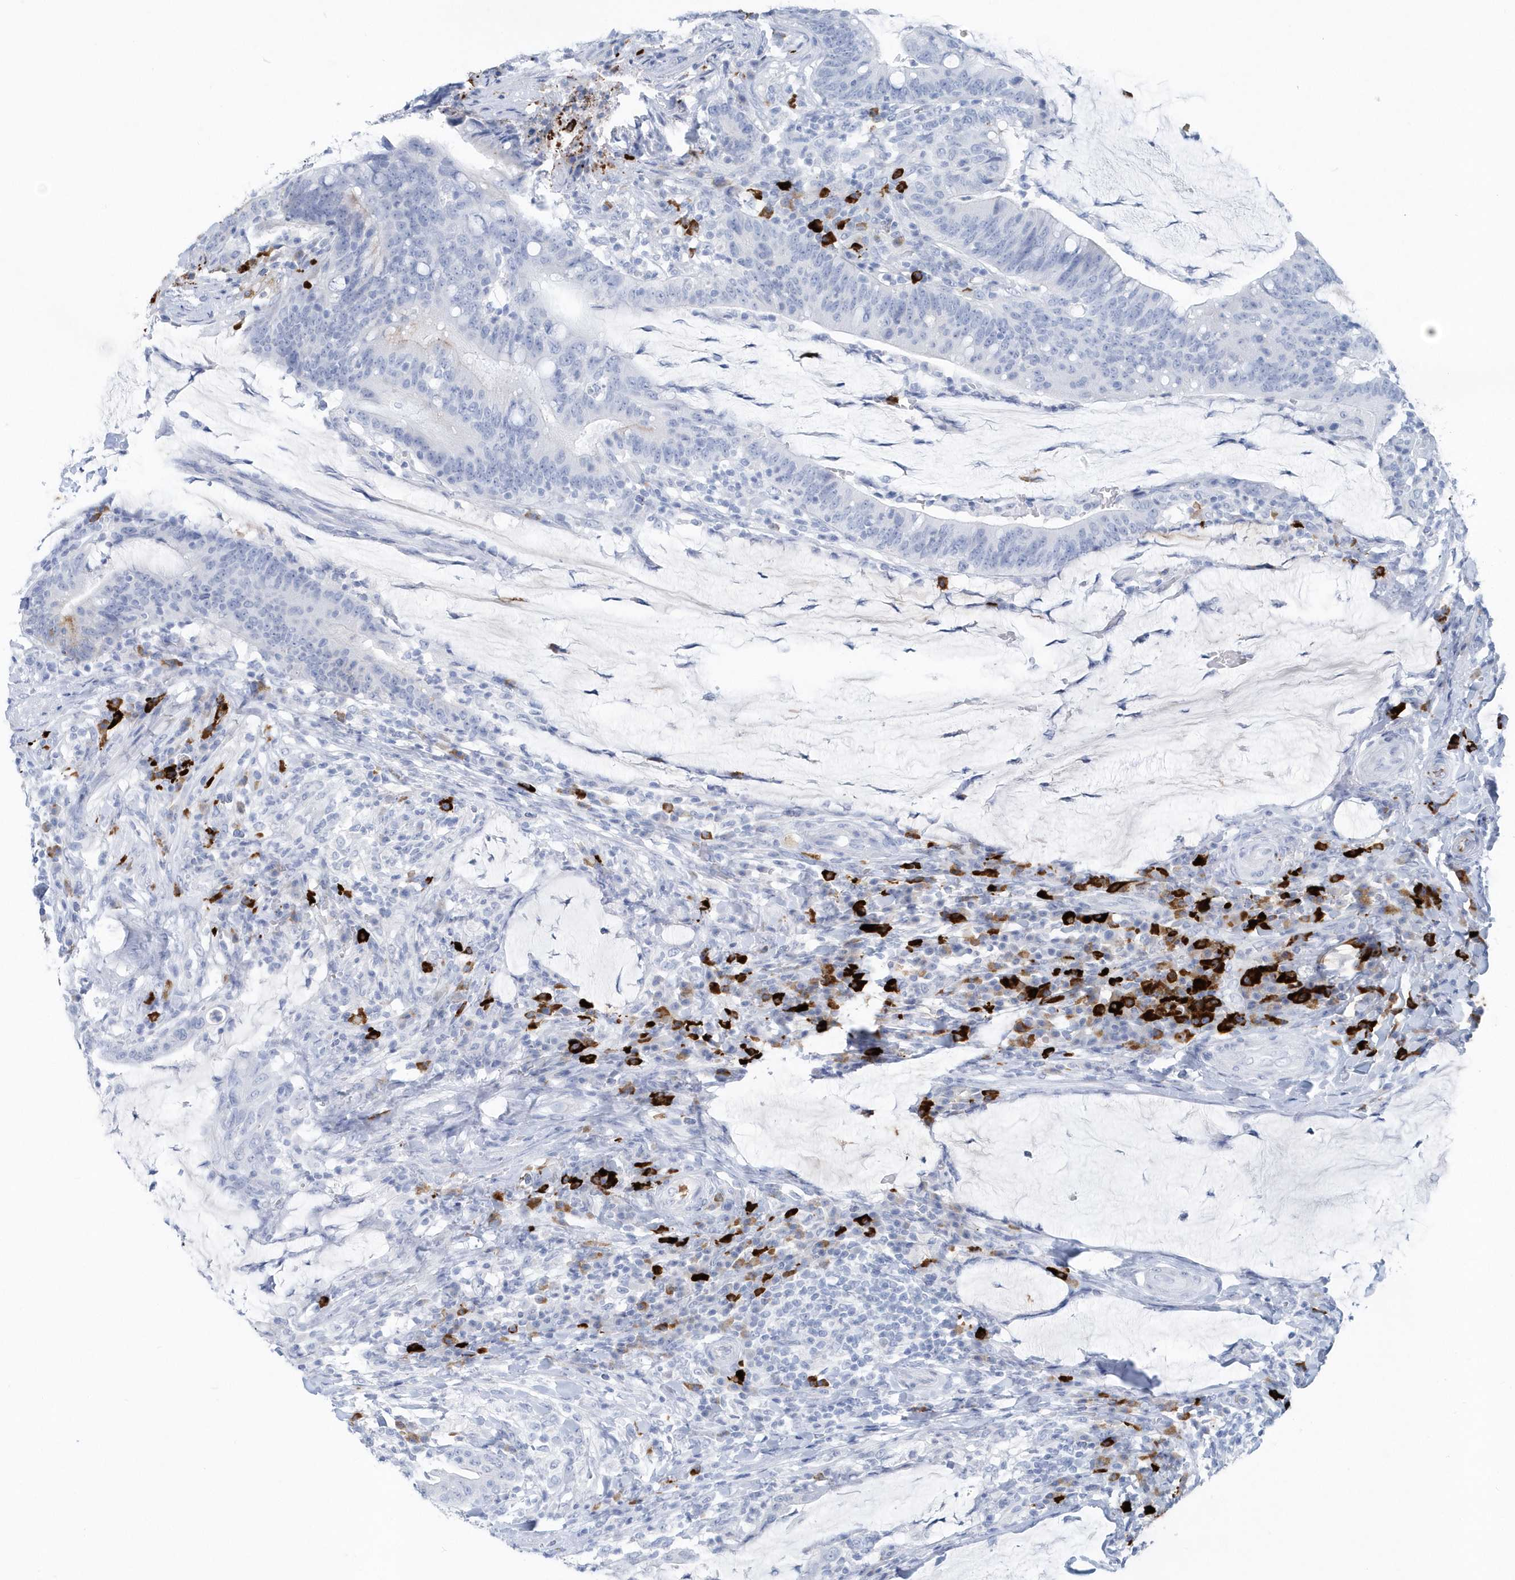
{"staining": {"intensity": "negative", "quantity": "none", "location": "none"}, "tissue": "colorectal cancer", "cell_type": "Tumor cells", "image_type": "cancer", "snomed": [{"axis": "morphology", "description": "Normal tissue, NOS"}, {"axis": "morphology", "description": "Adenocarcinoma, NOS"}, {"axis": "topography", "description": "Colon"}], "caption": "An IHC photomicrograph of colorectal cancer is shown. There is no staining in tumor cells of colorectal cancer.", "gene": "JCHAIN", "patient": {"sex": "female", "age": 66}}